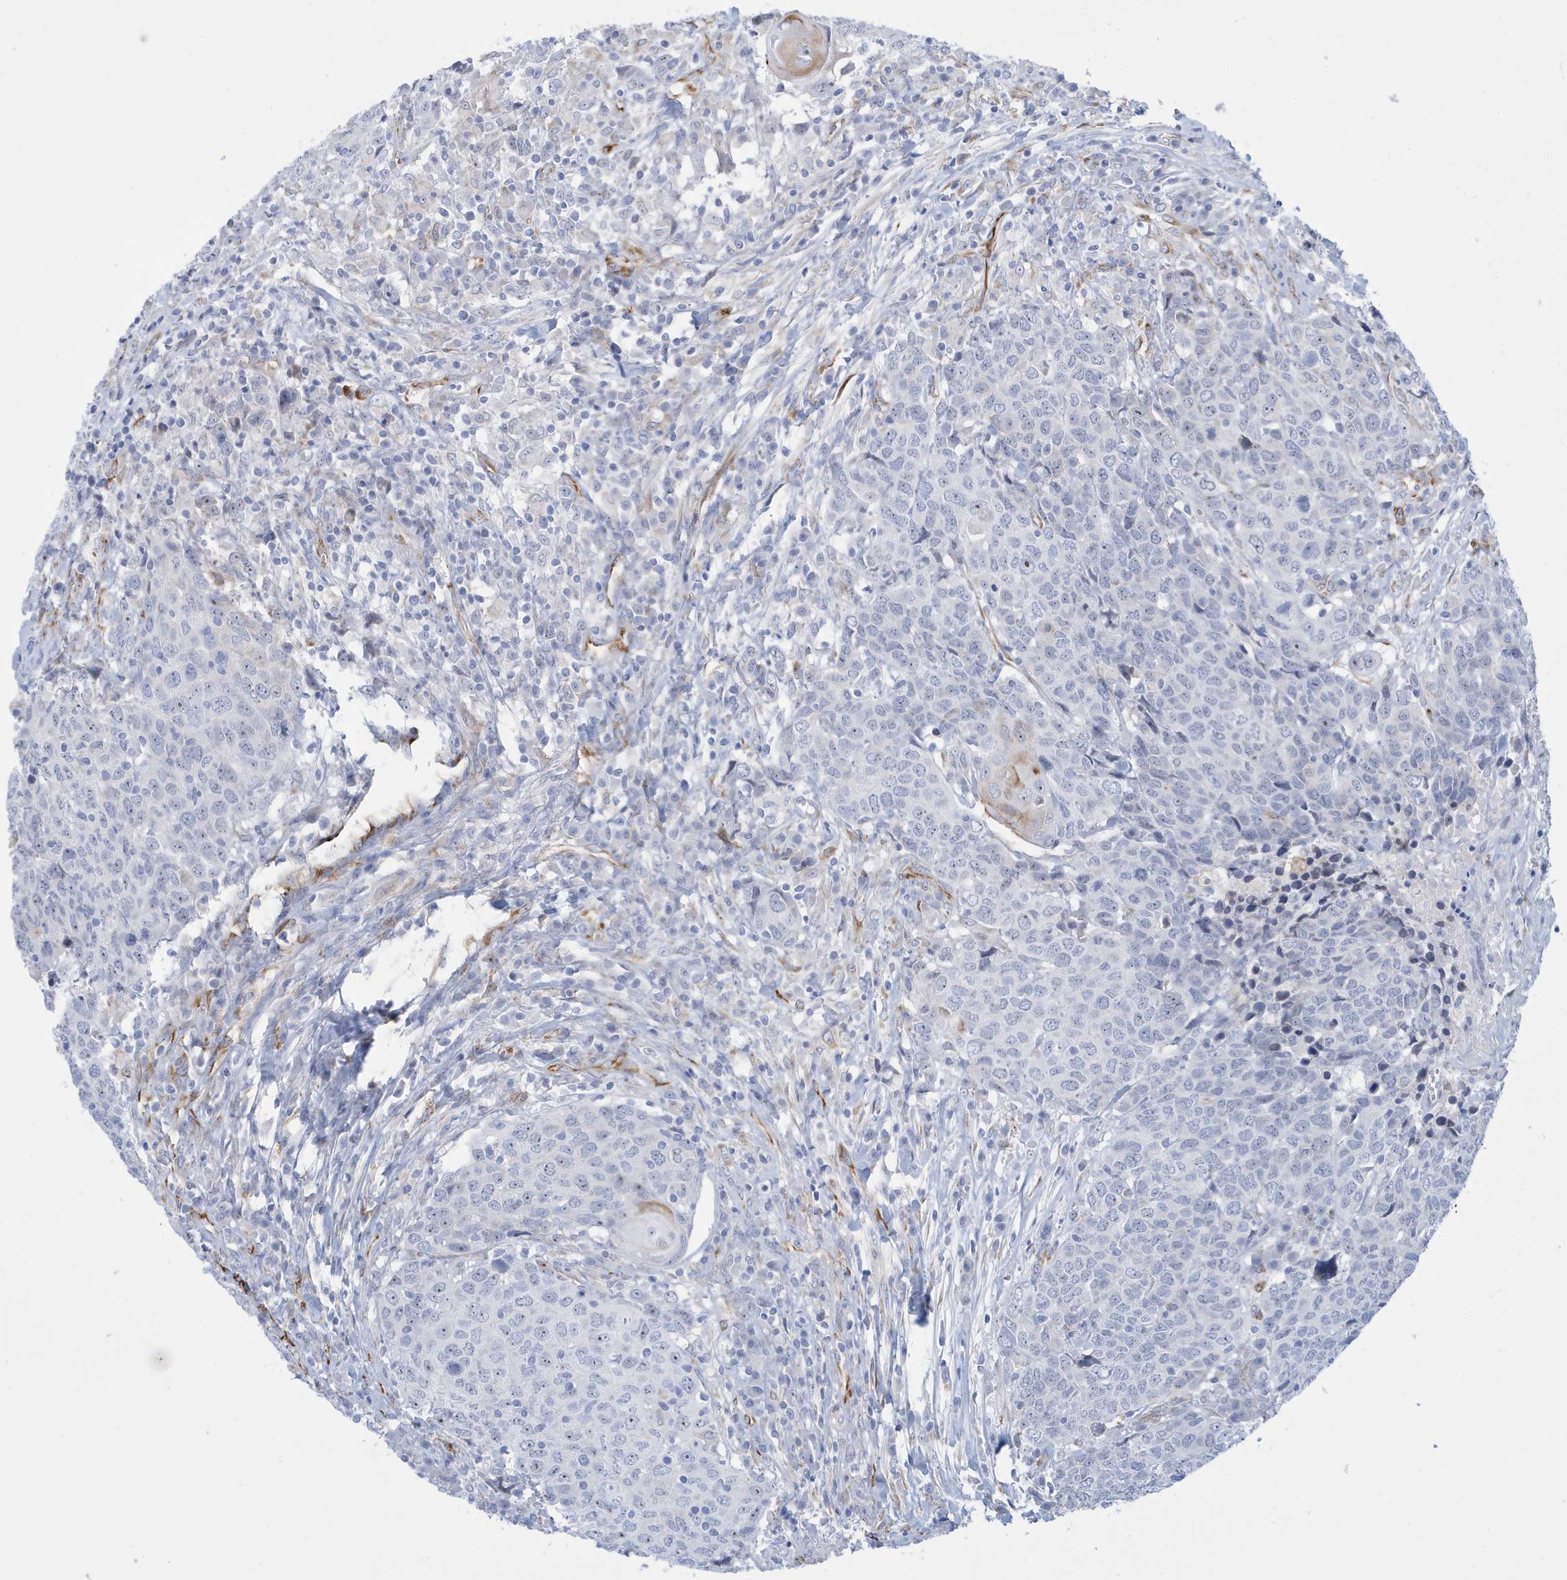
{"staining": {"intensity": "negative", "quantity": "none", "location": "none"}, "tissue": "head and neck cancer", "cell_type": "Tumor cells", "image_type": "cancer", "snomed": [{"axis": "morphology", "description": "Squamous cell carcinoma, NOS"}, {"axis": "topography", "description": "Head-Neck"}], "caption": "DAB (3,3'-diaminobenzidine) immunohistochemical staining of squamous cell carcinoma (head and neck) shows no significant expression in tumor cells.", "gene": "SEMA3F", "patient": {"sex": "male", "age": 66}}